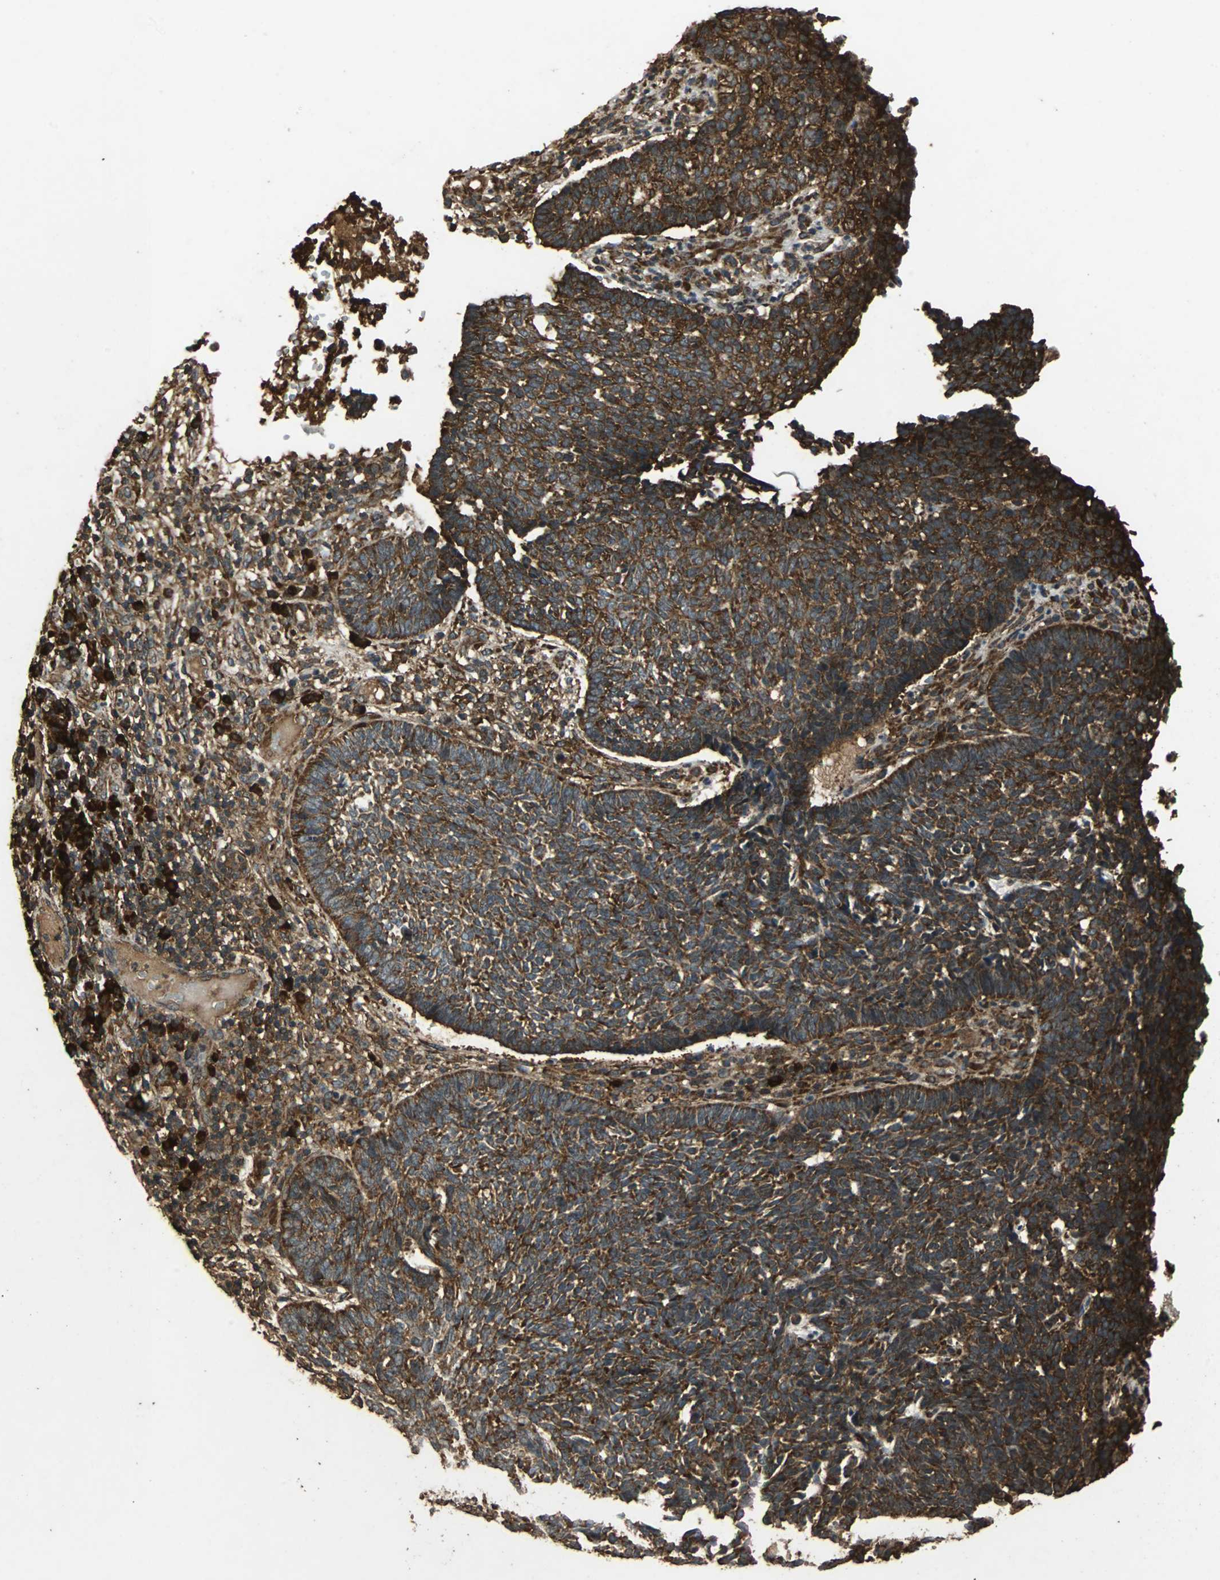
{"staining": {"intensity": "strong", "quantity": ">75%", "location": "cytoplasmic/membranous"}, "tissue": "skin cancer", "cell_type": "Tumor cells", "image_type": "cancer", "snomed": [{"axis": "morphology", "description": "Normal tissue, NOS"}, {"axis": "morphology", "description": "Basal cell carcinoma"}, {"axis": "topography", "description": "Skin"}], "caption": "Immunohistochemical staining of basal cell carcinoma (skin) exhibits high levels of strong cytoplasmic/membranous protein positivity in approximately >75% of tumor cells.", "gene": "NAA10", "patient": {"sex": "male", "age": 87}}